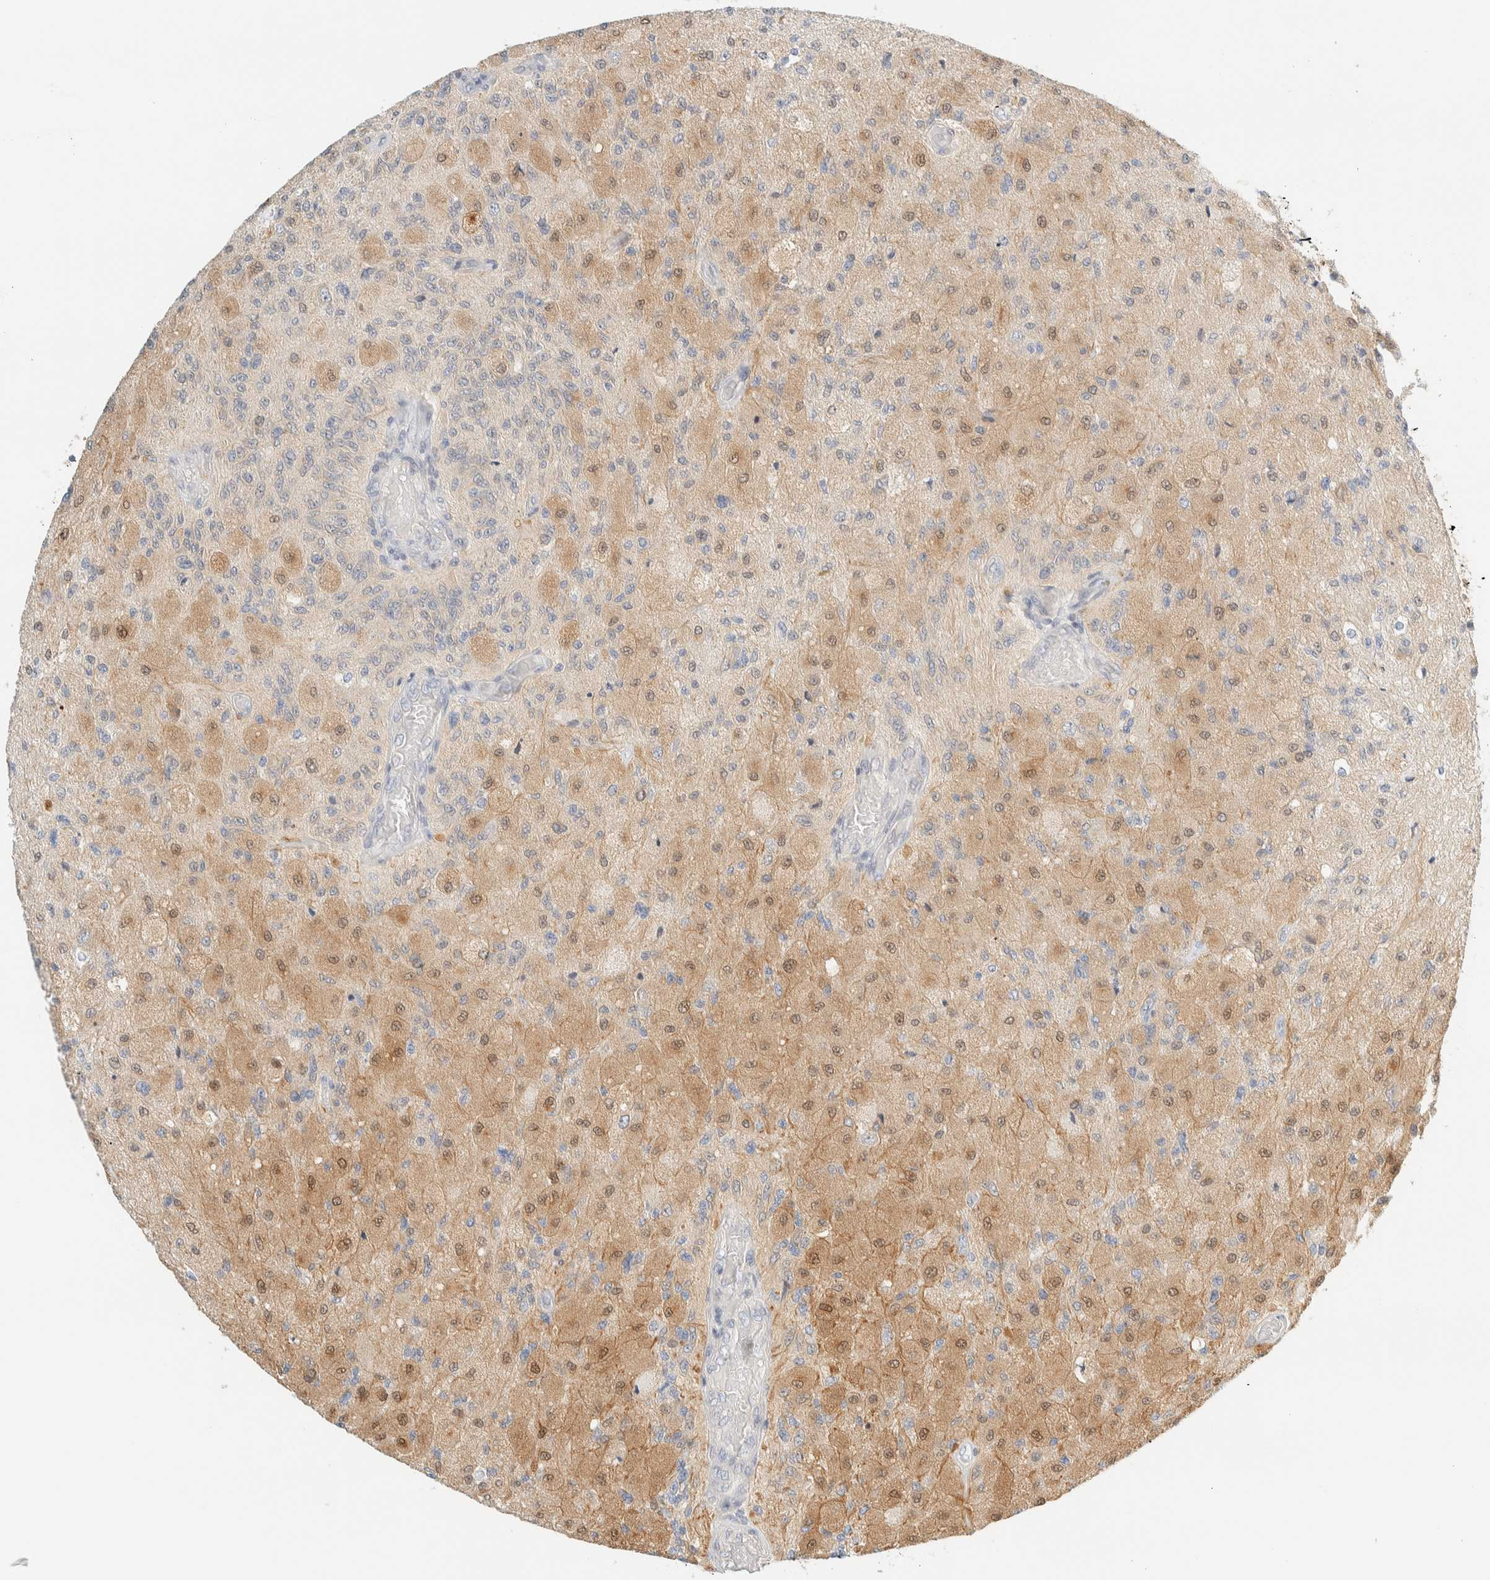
{"staining": {"intensity": "weak", "quantity": "25%-75%", "location": "cytoplasmic/membranous,nuclear"}, "tissue": "glioma", "cell_type": "Tumor cells", "image_type": "cancer", "snomed": [{"axis": "morphology", "description": "Normal tissue, NOS"}, {"axis": "morphology", "description": "Glioma, malignant, High grade"}, {"axis": "topography", "description": "Cerebral cortex"}], "caption": "Protein staining of malignant glioma (high-grade) tissue reveals weak cytoplasmic/membranous and nuclear staining in about 25%-75% of tumor cells.", "gene": "PCYT2", "patient": {"sex": "male", "age": 77}}